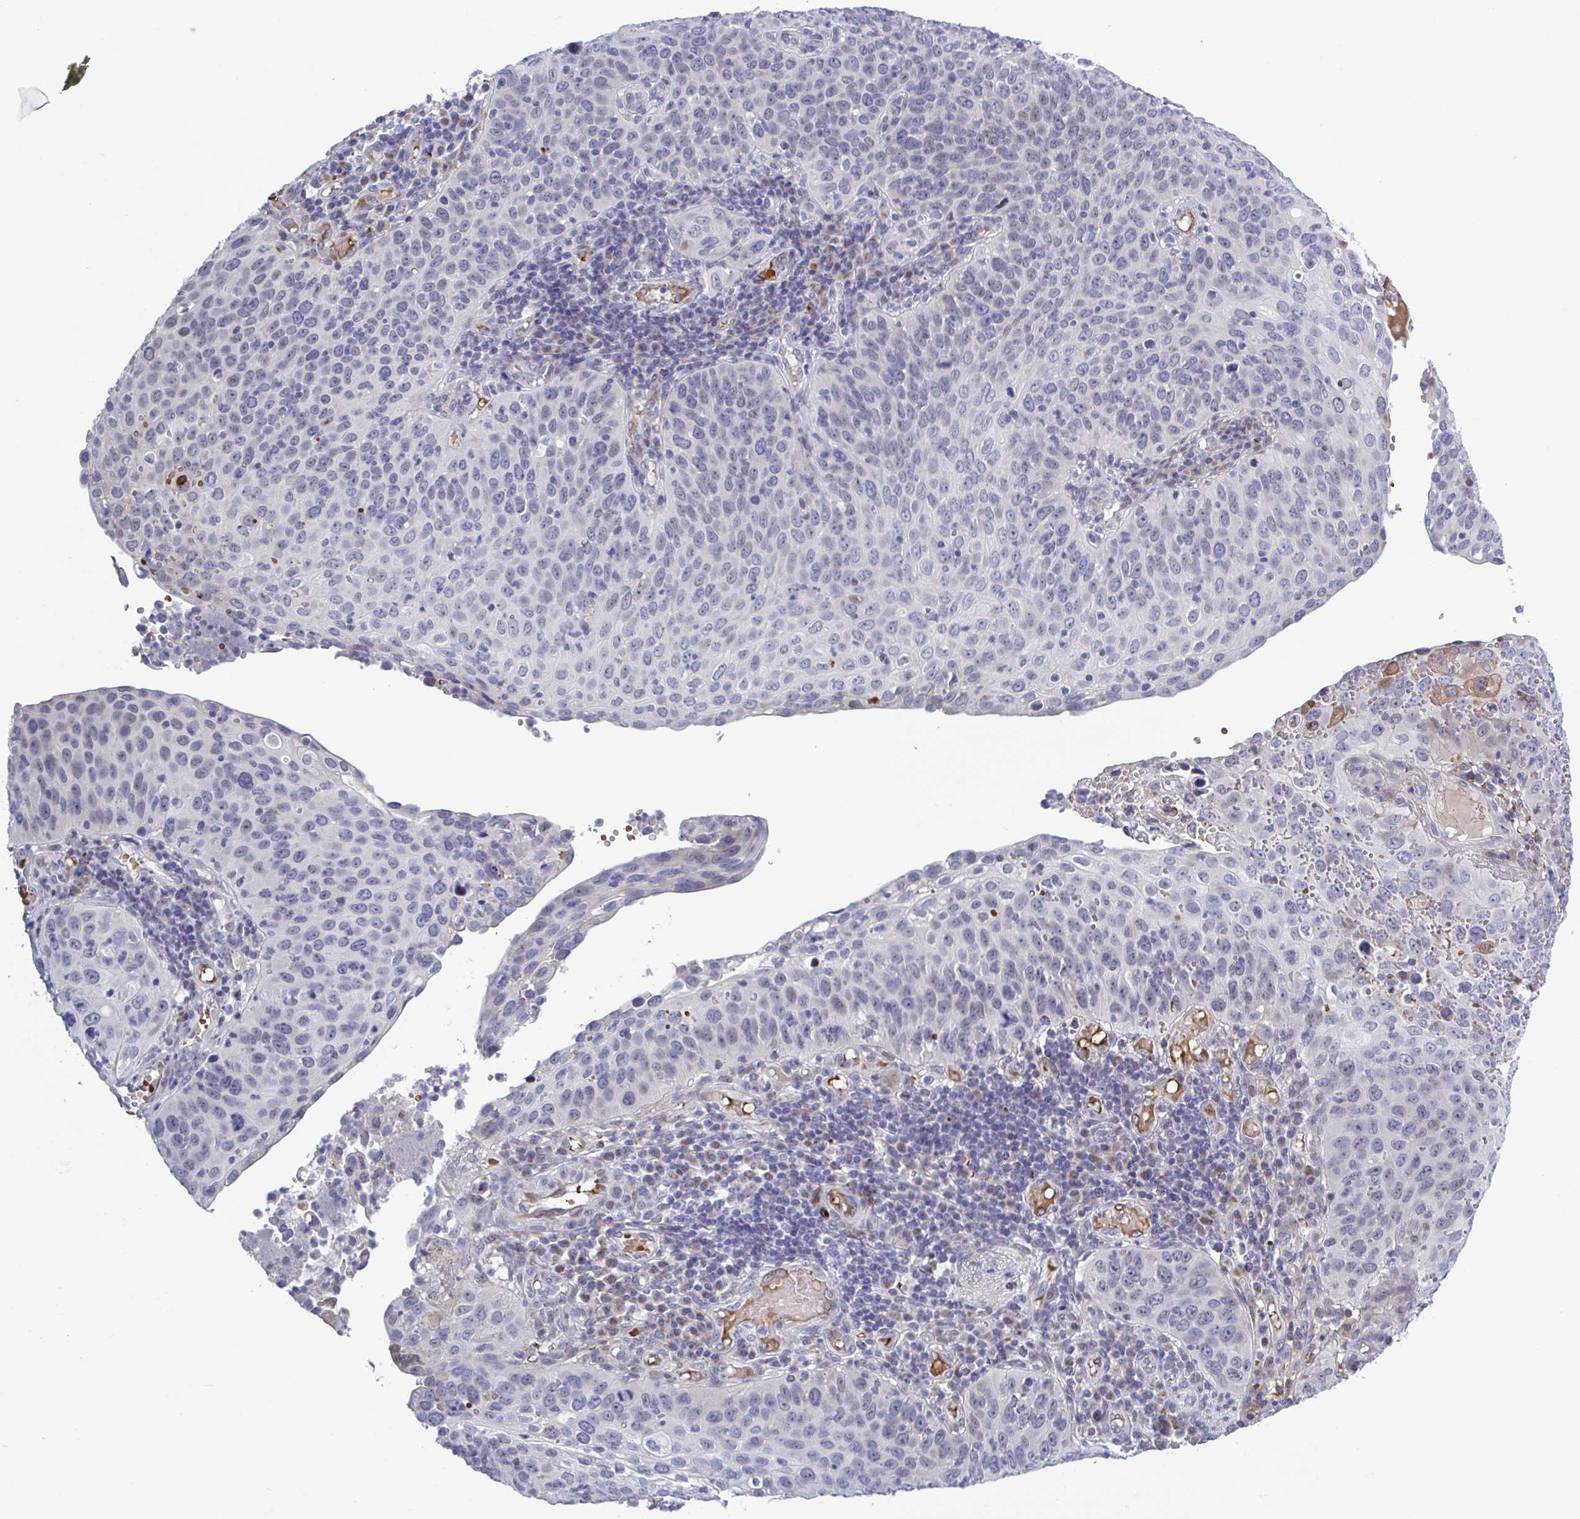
{"staining": {"intensity": "negative", "quantity": "none", "location": "none"}, "tissue": "cervical cancer", "cell_type": "Tumor cells", "image_type": "cancer", "snomed": [{"axis": "morphology", "description": "Squamous cell carcinoma, NOS"}, {"axis": "topography", "description": "Cervix"}], "caption": "There is no significant expression in tumor cells of cervical cancer. (DAB immunohistochemistry (IHC) with hematoxylin counter stain).", "gene": "HSD11B2", "patient": {"sex": "female", "age": 36}}